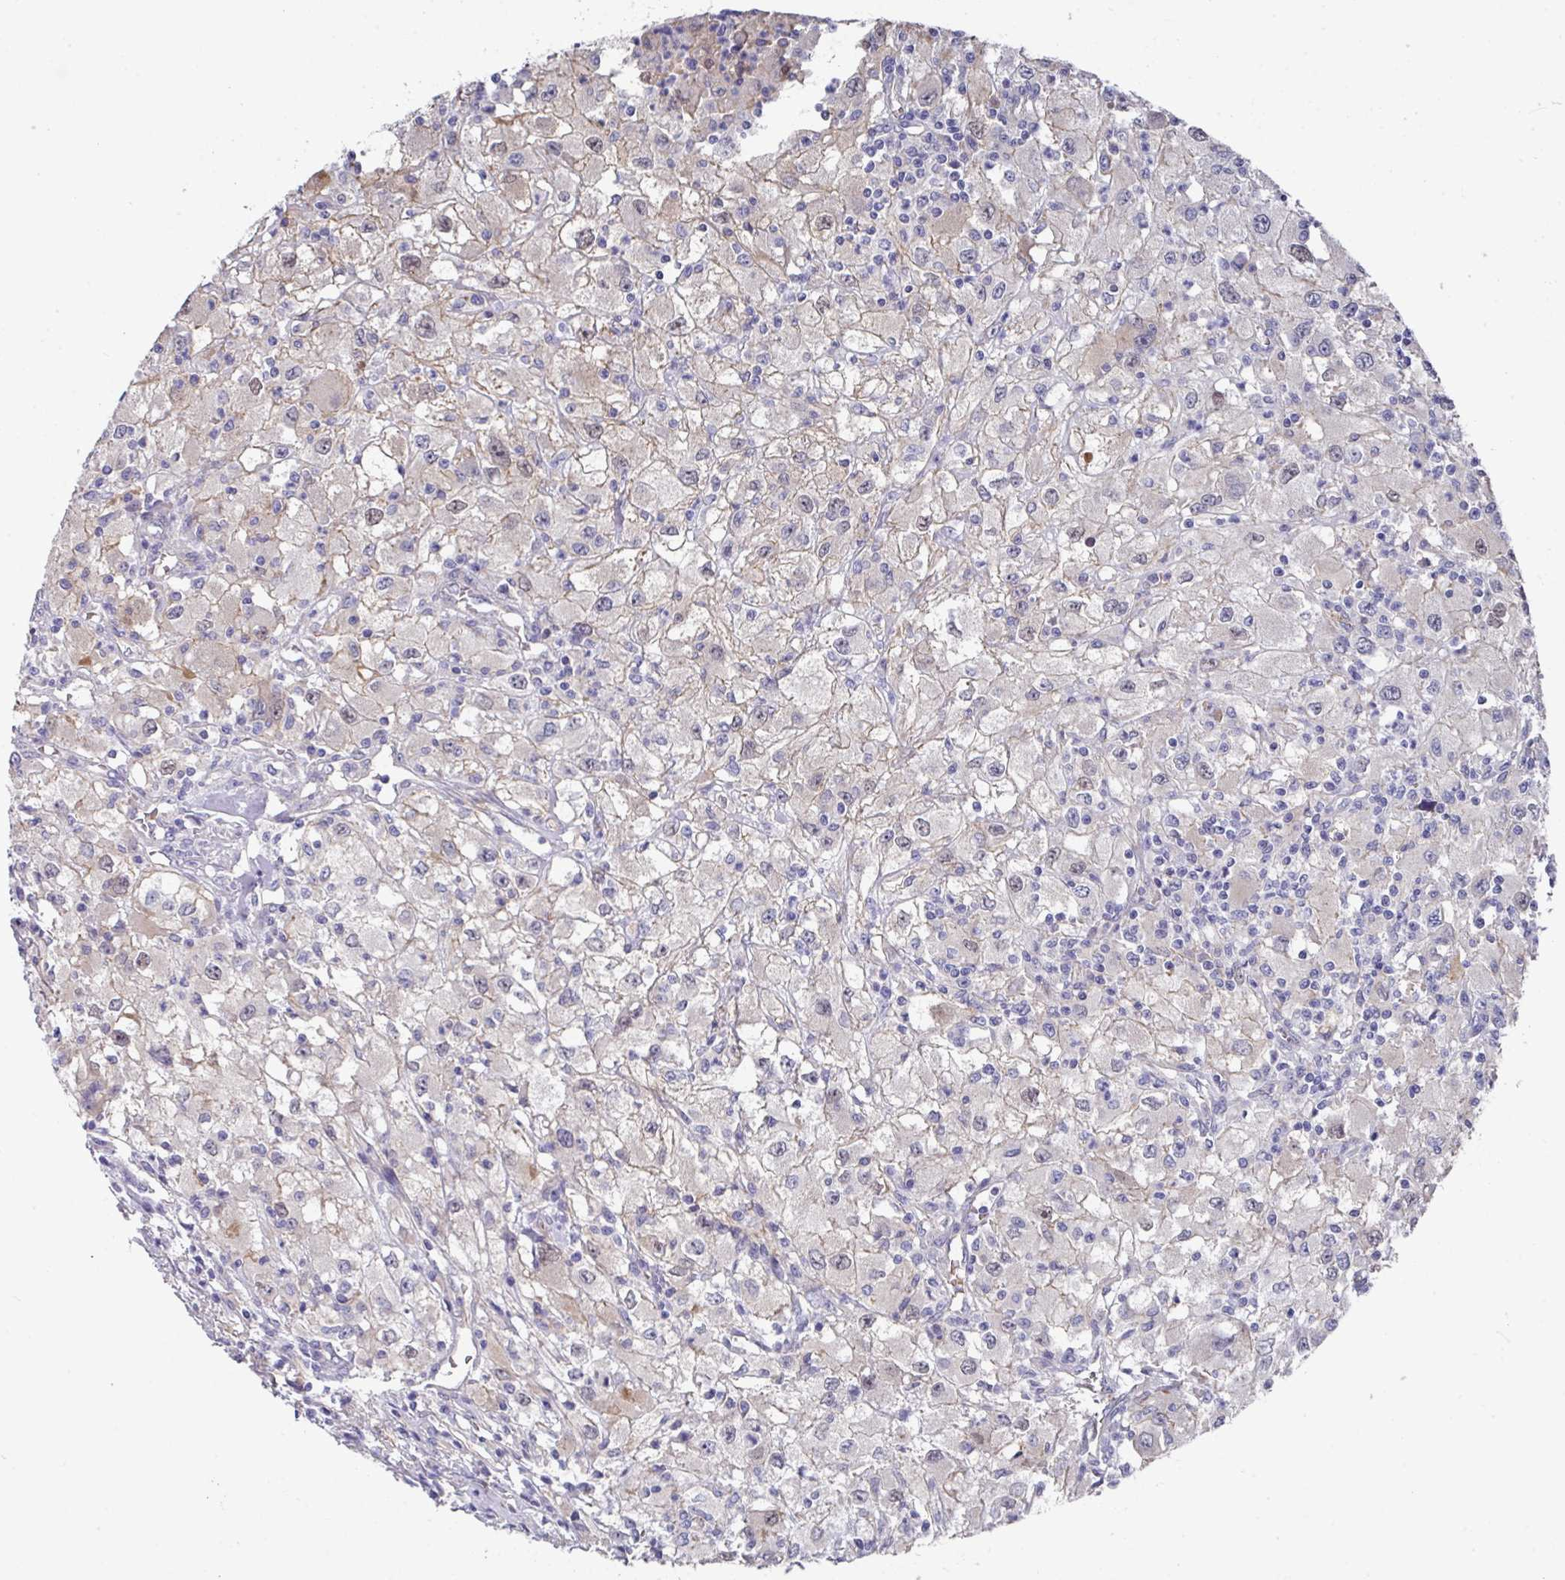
{"staining": {"intensity": "negative", "quantity": "none", "location": "none"}, "tissue": "renal cancer", "cell_type": "Tumor cells", "image_type": "cancer", "snomed": [{"axis": "morphology", "description": "Adenocarcinoma, NOS"}, {"axis": "topography", "description": "Kidney"}], "caption": "The immunohistochemistry photomicrograph has no significant expression in tumor cells of adenocarcinoma (renal) tissue.", "gene": "PRR5", "patient": {"sex": "female", "age": 67}}